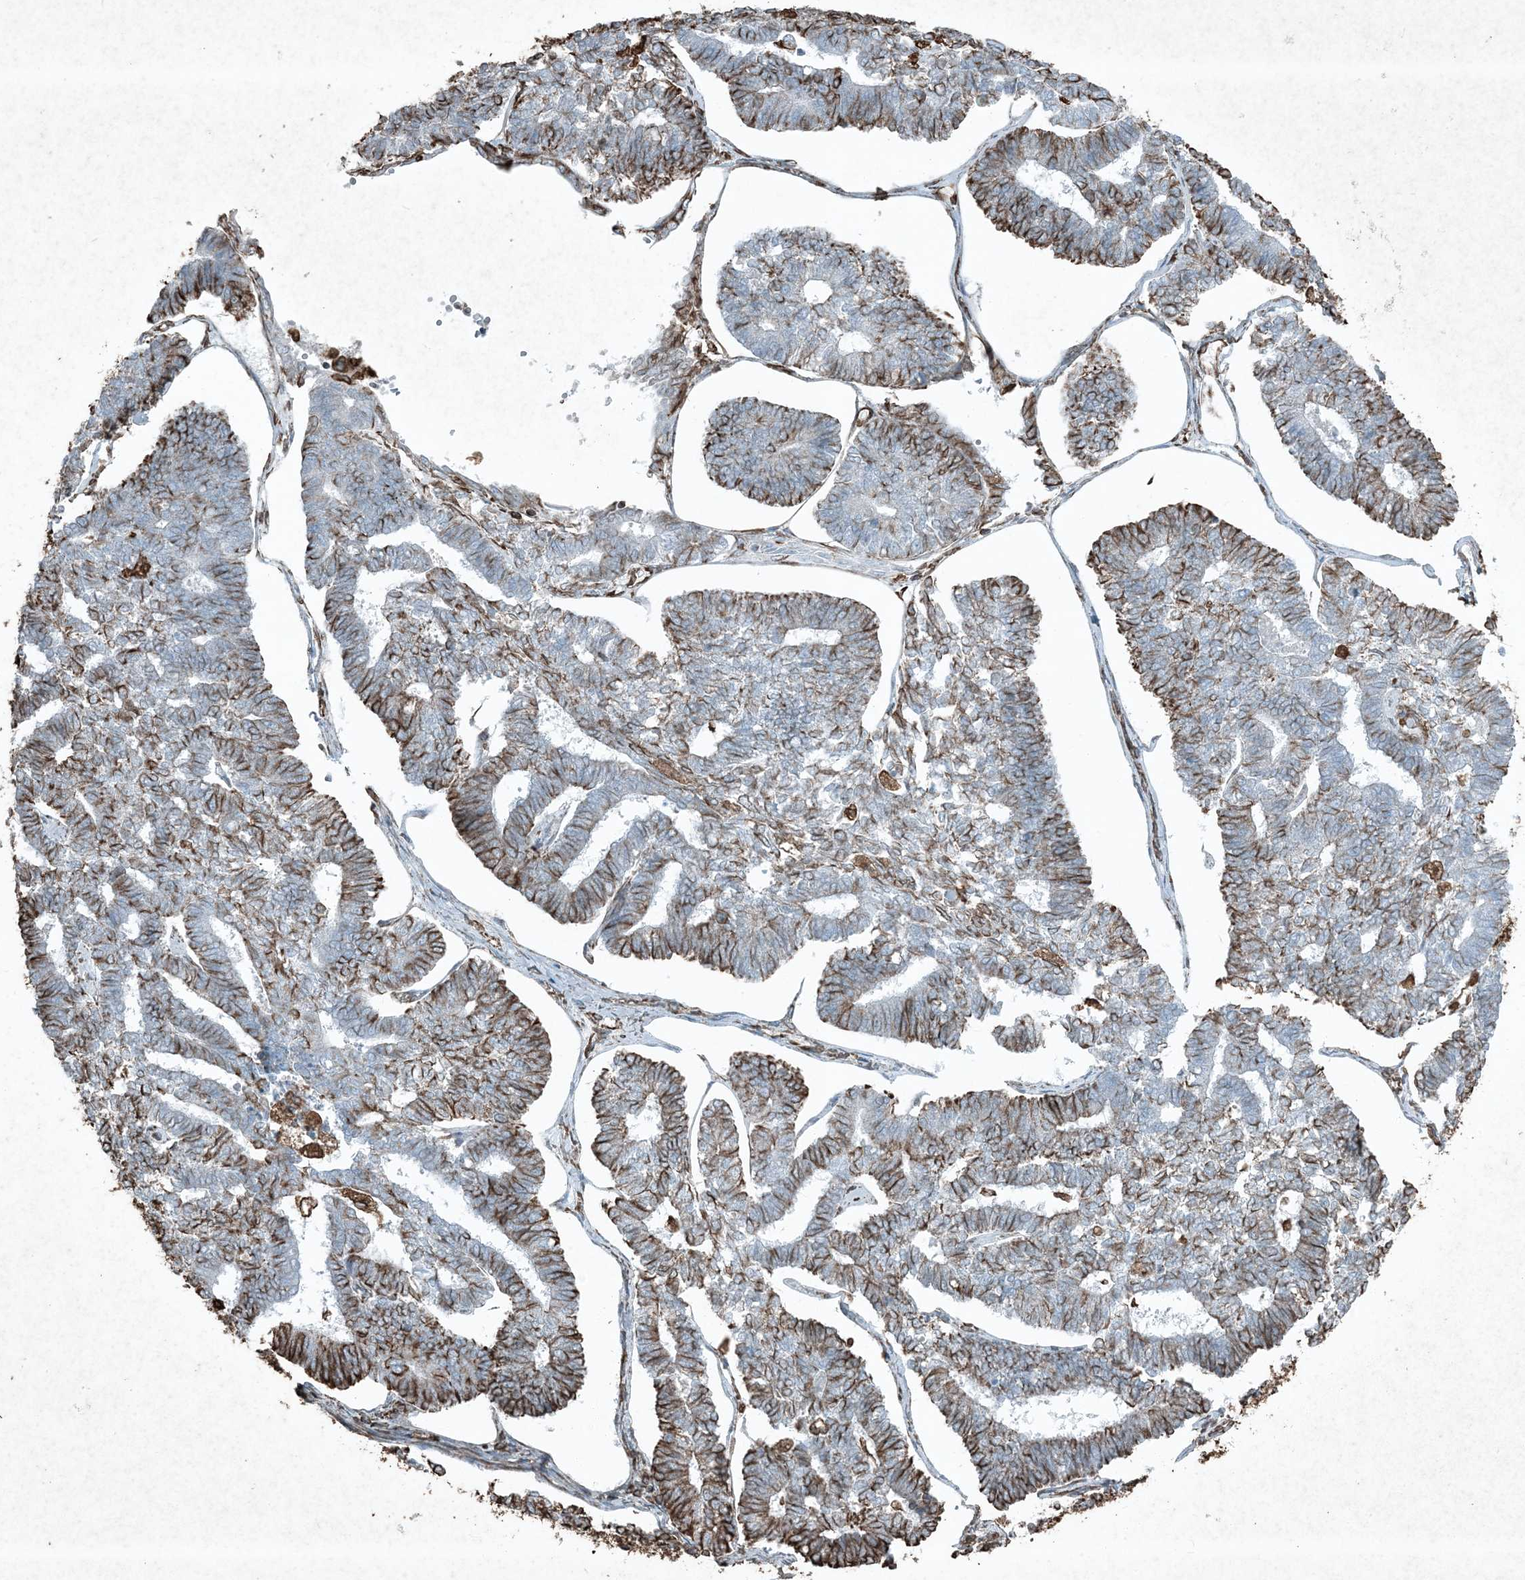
{"staining": {"intensity": "strong", "quantity": "25%-75%", "location": "cytoplasmic/membranous"}, "tissue": "endometrial cancer", "cell_type": "Tumor cells", "image_type": "cancer", "snomed": [{"axis": "morphology", "description": "Adenocarcinoma, NOS"}, {"axis": "topography", "description": "Endometrium"}], "caption": "There is high levels of strong cytoplasmic/membranous positivity in tumor cells of adenocarcinoma (endometrial), as demonstrated by immunohistochemical staining (brown color).", "gene": "RYK", "patient": {"sex": "female", "age": 70}}